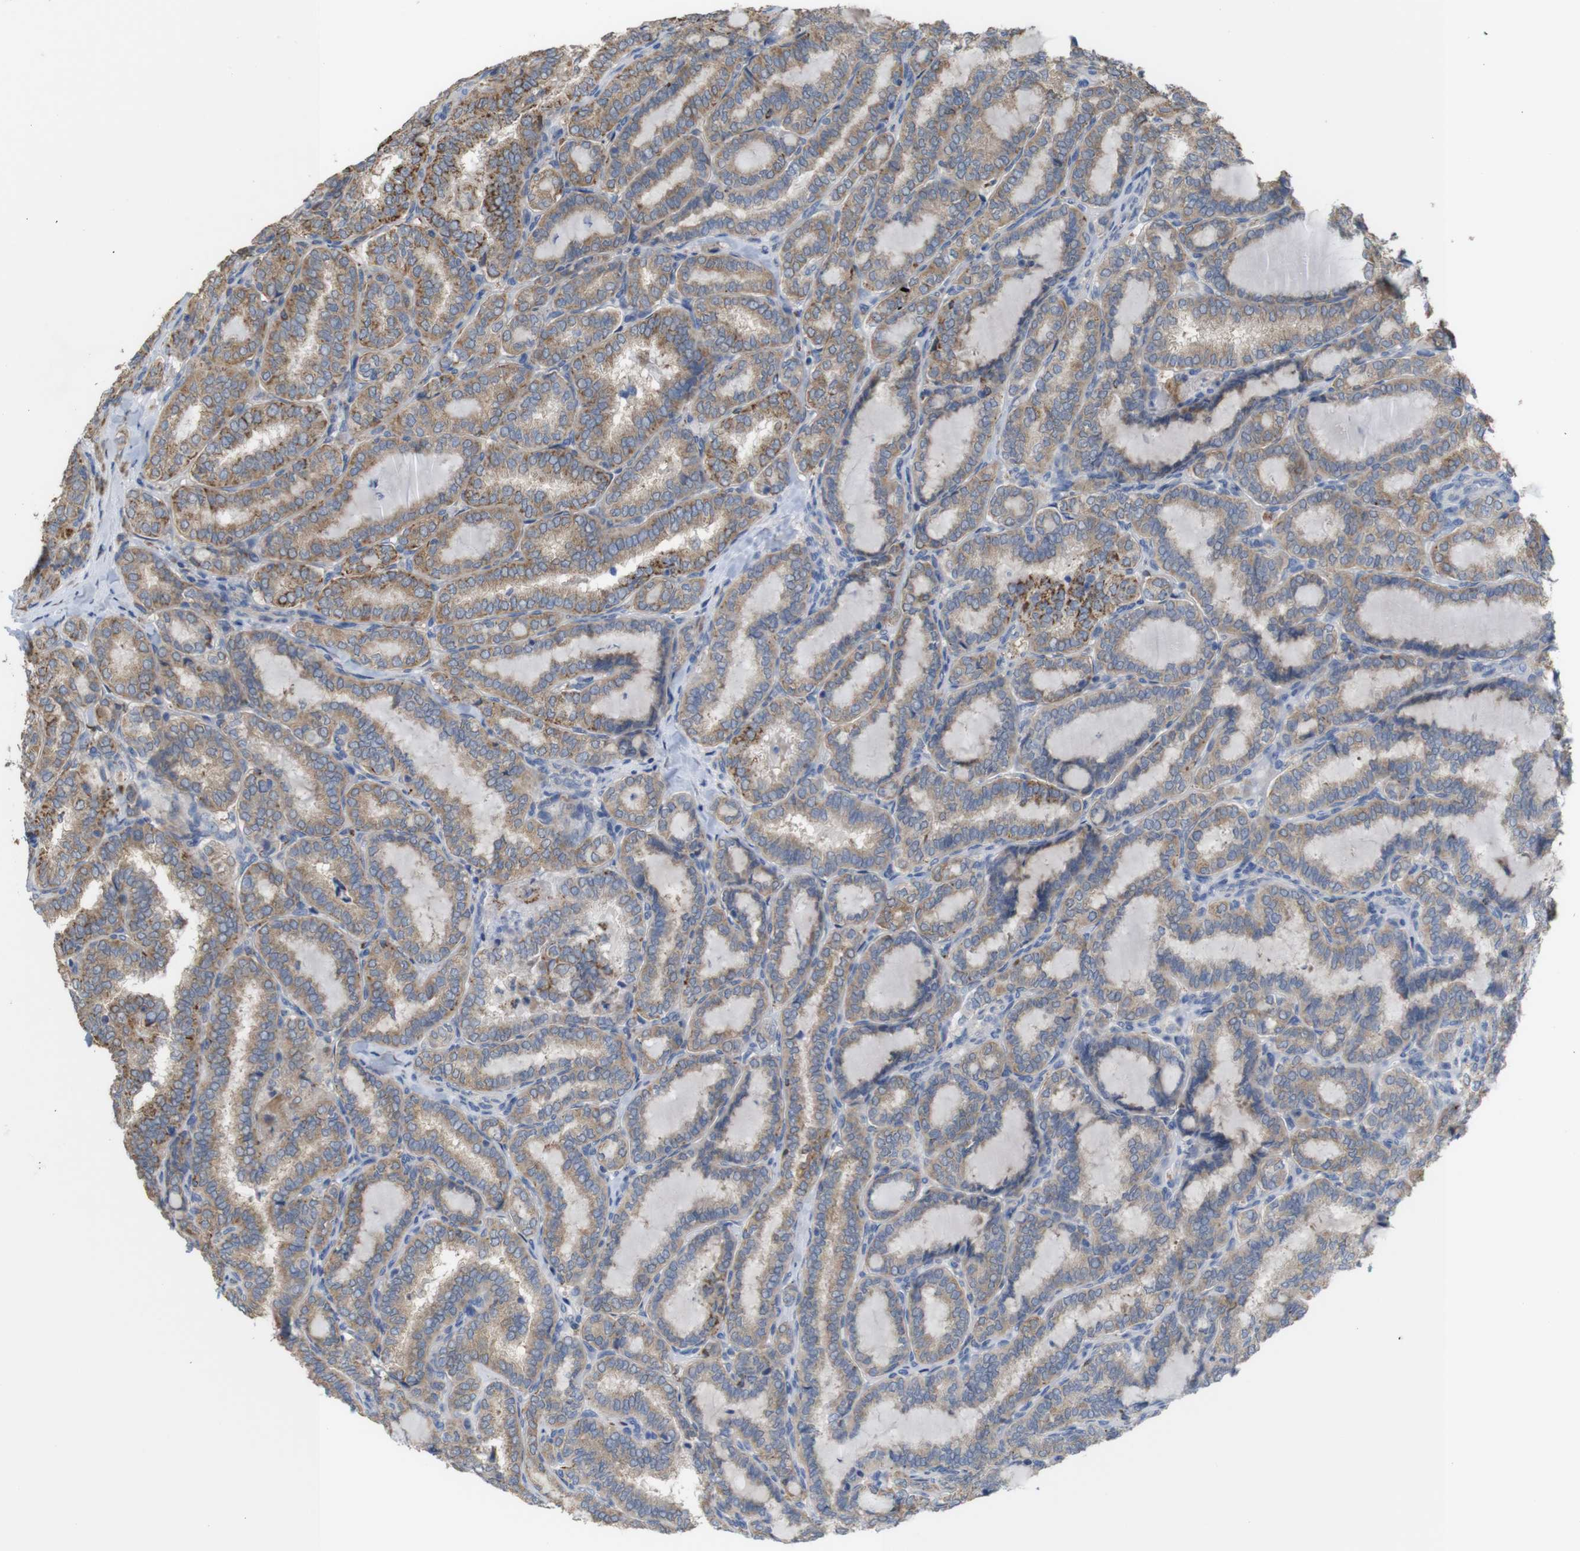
{"staining": {"intensity": "weak", "quantity": ">75%", "location": "cytoplasmic/membranous"}, "tissue": "thyroid cancer", "cell_type": "Tumor cells", "image_type": "cancer", "snomed": [{"axis": "morphology", "description": "Normal tissue, NOS"}, {"axis": "morphology", "description": "Papillary adenocarcinoma, NOS"}, {"axis": "topography", "description": "Thyroid gland"}], "caption": "DAB immunohistochemical staining of thyroid cancer displays weak cytoplasmic/membranous protein positivity in about >75% of tumor cells.", "gene": "PTPRR", "patient": {"sex": "female", "age": 30}}